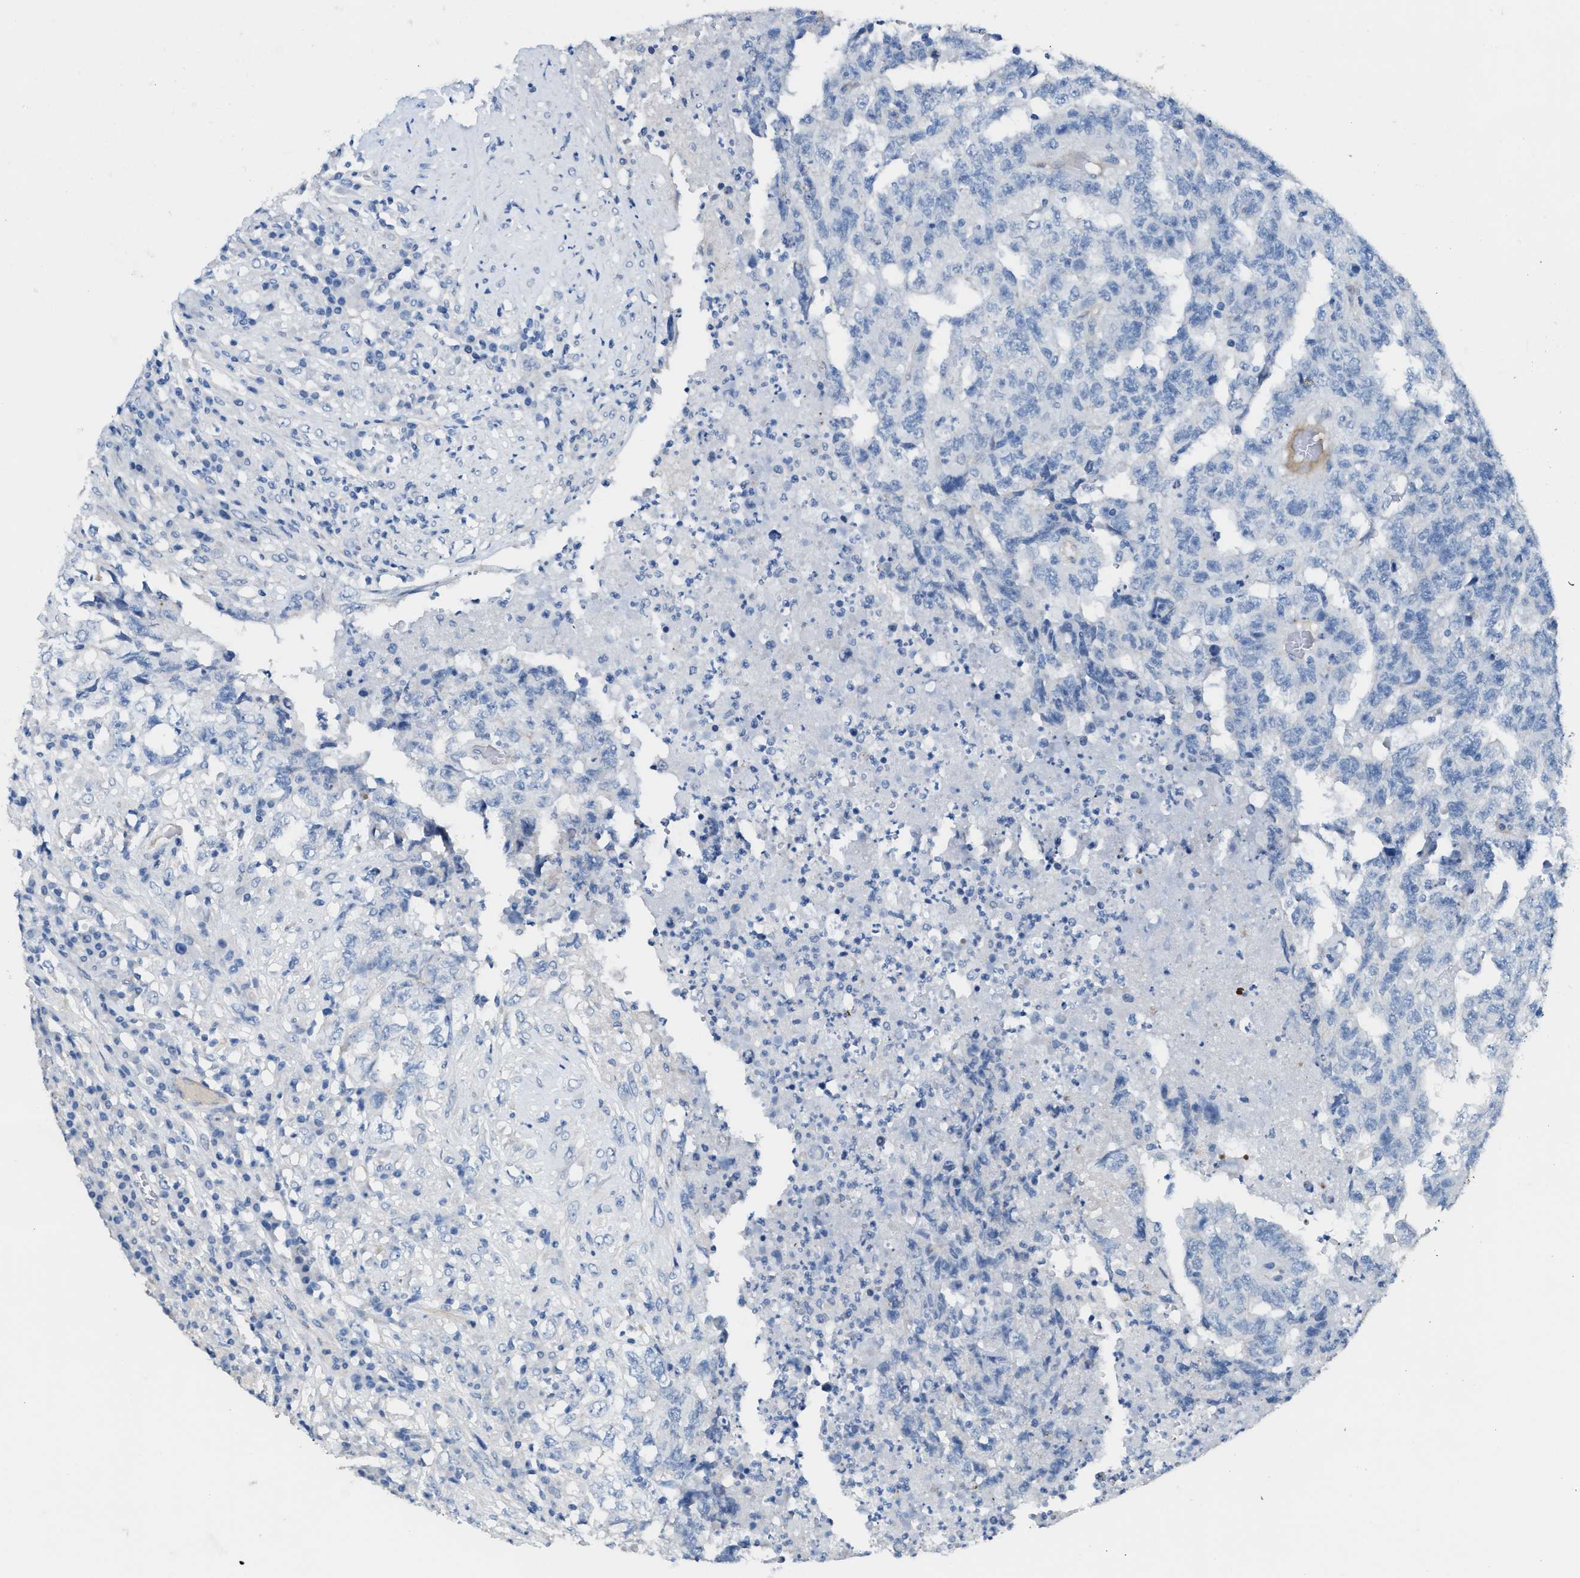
{"staining": {"intensity": "negative", "quantity": "none", "location": "none"}, "tissue": "testis cancer", "cell_type": "Tumor cells", "image_type": "cancer", "snomed": [{"axis": "morphology", "description": "Necrosis, NOS"}, {"axis": "morphology", "description": "Carcinoma, Embryonal, NOS"}, {"axis": "topography", "description": "Testis"}], "caption": "IHC photomicrograph of testis cancer (embryonal carcinoma) stained for a protein (brown), which displays no positivity in tumor cells.", "gene": "MPP3", "patient": {"sex": "male", "age": 19}}